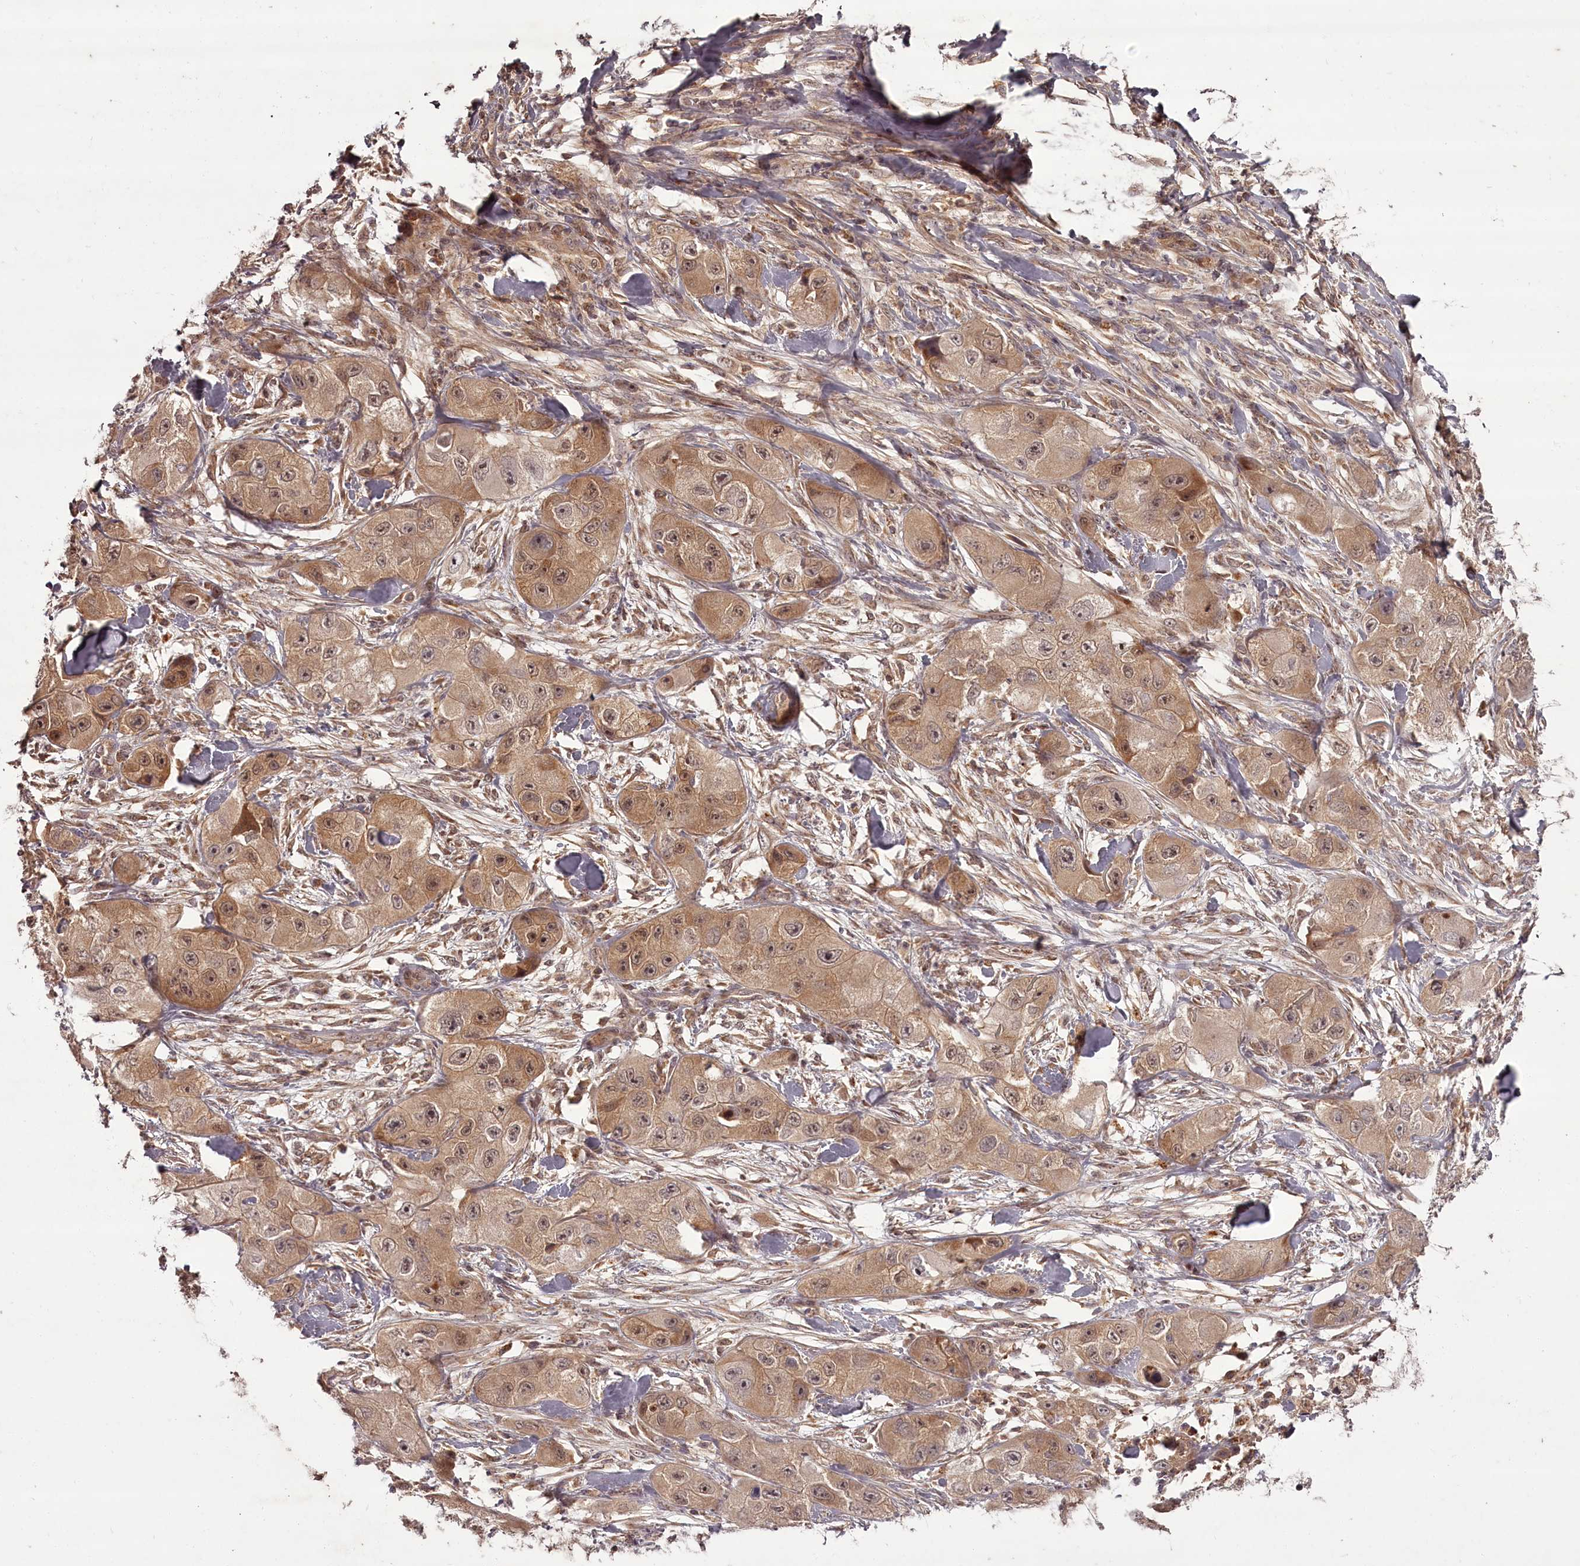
{"staining": {"intensity": "moderate", "quantity": ">75%", "location": "cytoplasmic/membranous"}, "tissue": "skin cancer", "cell_type": "Tumor cells", "image_type": "cancer", "snomed": [{"axis": "morphology", "description": "Squamous cell carcinoma, NOS"}, {"axis": "topography", "description": "Skin"}, {"axis": "topography", "description": "Subcutis"}], "caption": "Immunohistochemical staining of squamous cell carcinoma (skin) demonstrates medium levels of moderate cytoplasmic/membranous protein positivity in about >75% of tumor cells.", "gene": "PCBP2", "patient": {"sex": "male", "age": 73}}